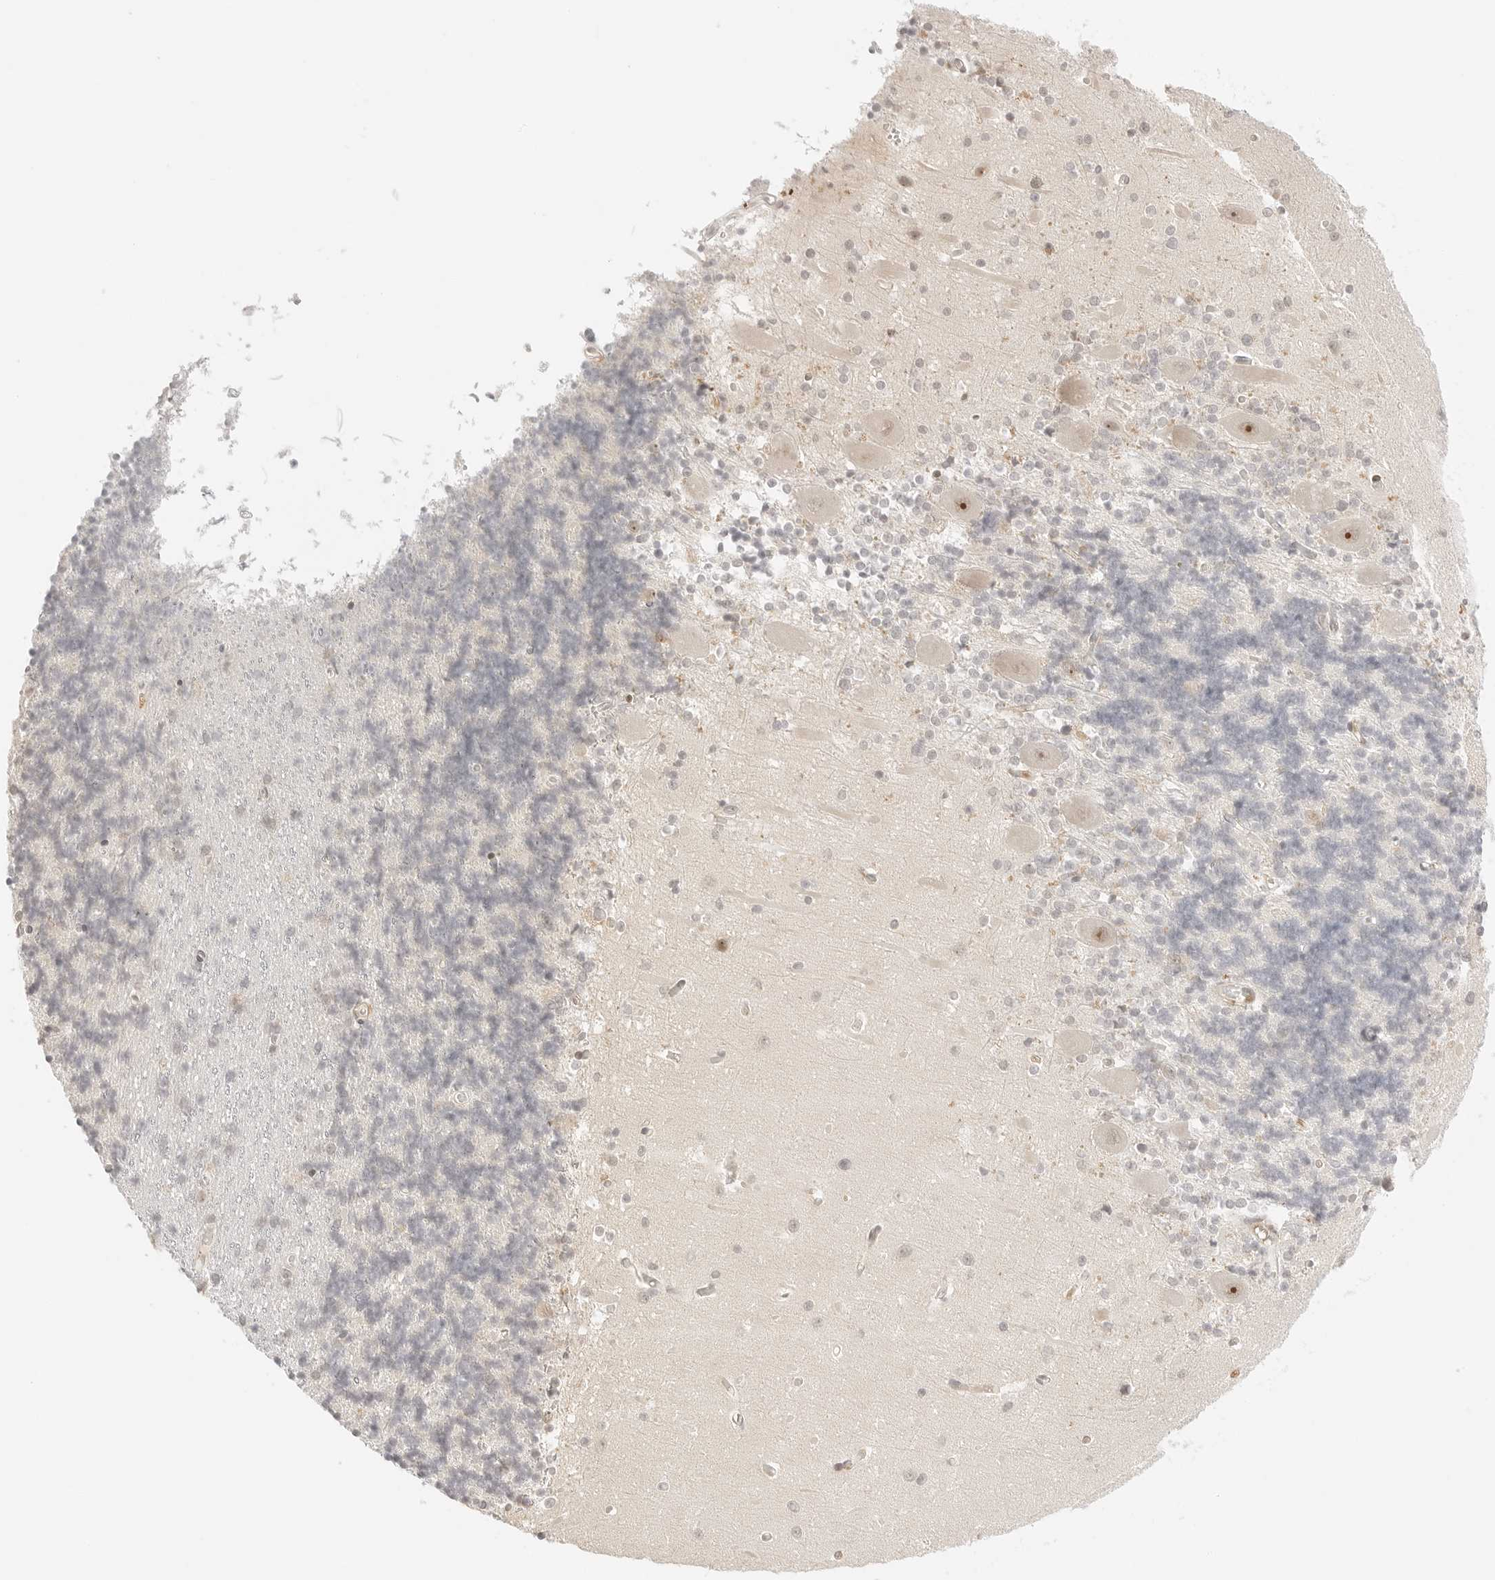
{"staining": {"intensity": "negative", "quantity": "none", "location": "none"}, "tissue": "cerebellum", "cell_type": "Cells in granular layer", "image_type": "normal", "snomed": [{"axis": "morphology", "description": "Normal tissue, NOS"}, {"axis": "topography", "description": "Cerebellum"}], "caption": "The immunohistochemistry (IHC) image has no significant positivity in cells in granular layer of cerebellum. (DAB (3,3'-diaminobenzidine) immunohistochemistry (IHC), high magnification).", "gene": "RPS6KL1", "patient": {"sex": "male", "age": 37}}